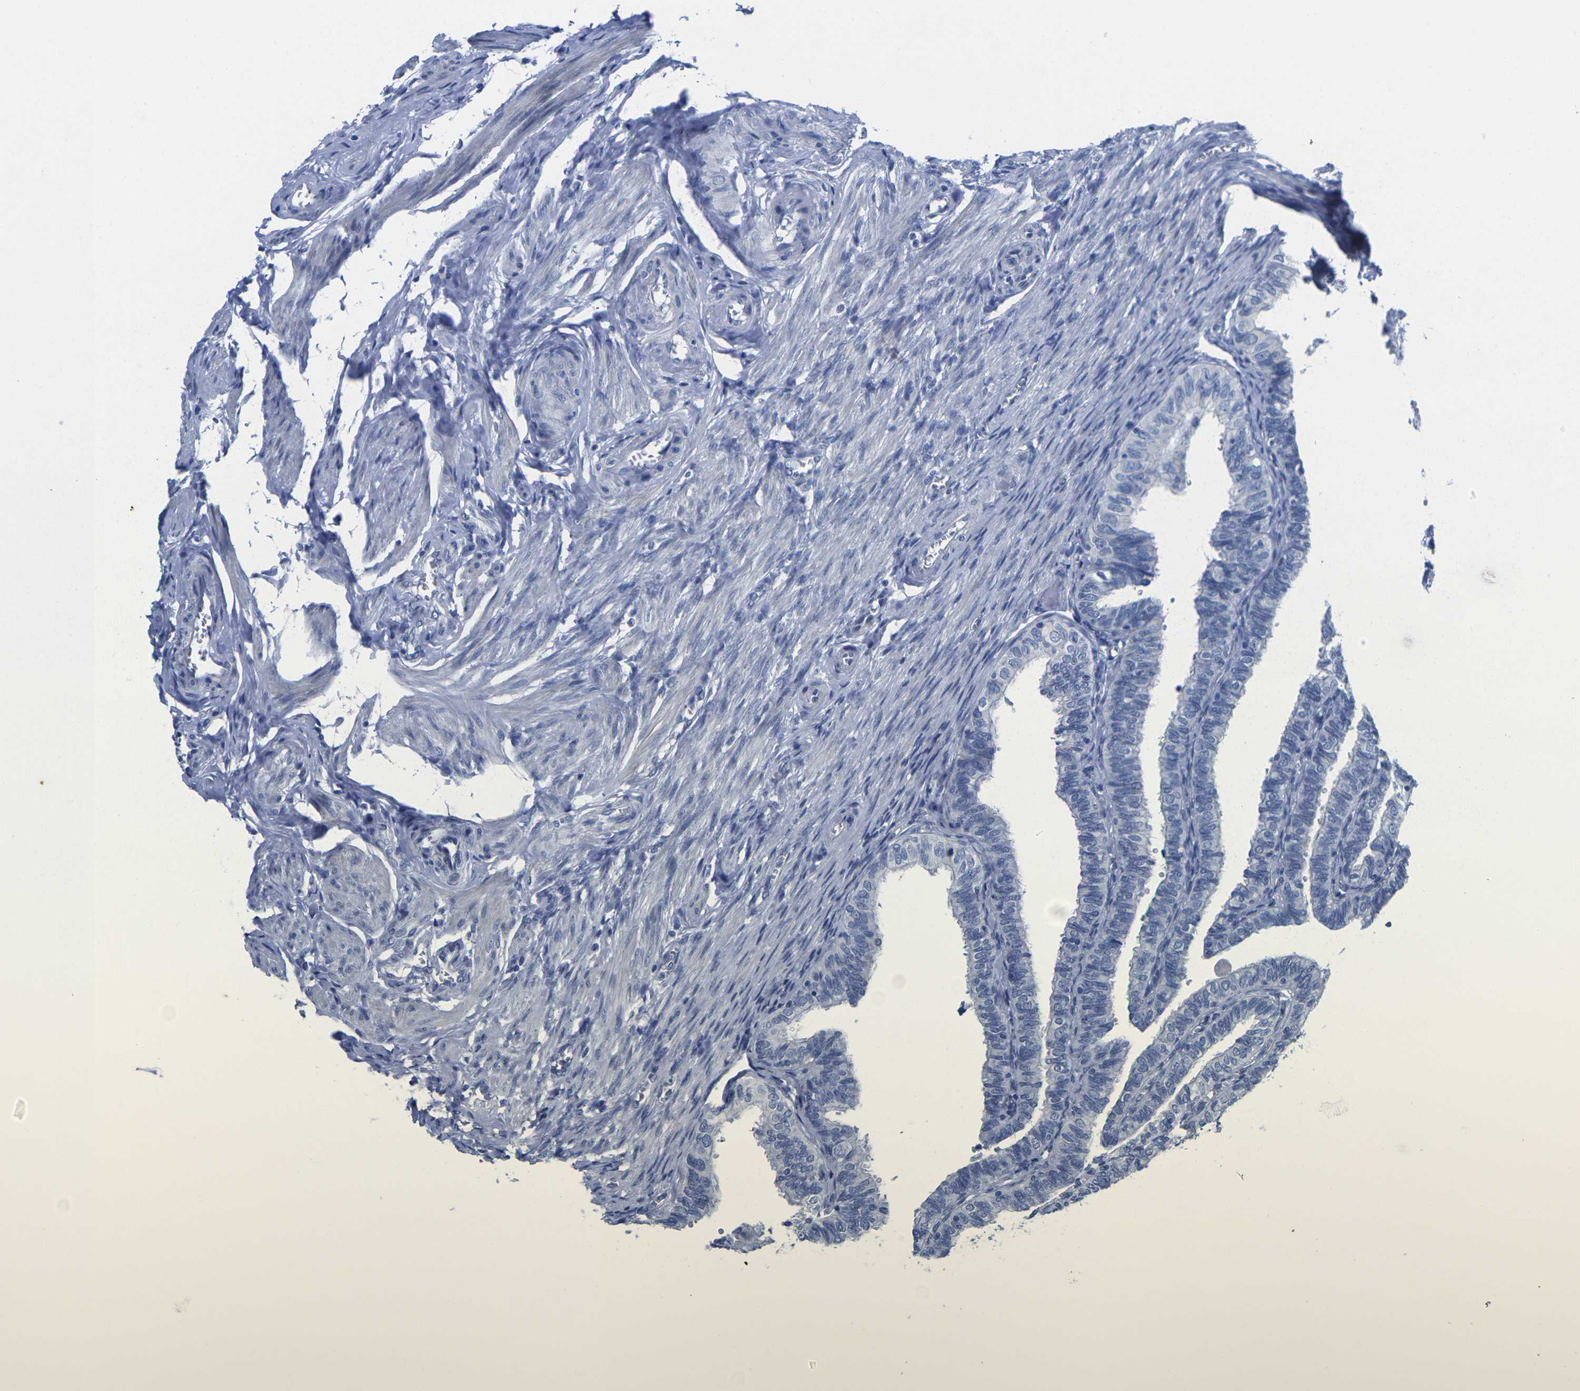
{"staining": {"intensity": "negative", "quantity": "none", "location": "none"}, "tissue": "fallopian tube", "cell_type": "Glandular cells", "image_type": "normal", "snomed": [{"axis": "morphology", "description": "Normal tissue, NOS"}, {"axis": "topography", "description": "Fallopian tube"}], "caption": "Glandular cells show no significant protein expression in normal fallopian tube. (Stains: DAB (3,3'-diaminobenzidine) immunohistochemistry with hematoxylin counter stain, Microscopy: brightfield microscopy at high magnification).", "gene": "CRK", "patient": {"sex": "female", "age": 46}}